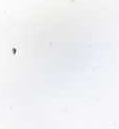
{"staining": {"intensity": "moderate", "quantity": ">75%", "location": "cytoplasmic/membranous"}, "tissue": "nasopharynx", "cell_type": "Respiratory epithelial cells", "image_type": "normal", "snomed": [{"axis": "morphology", "description": "Normal tissue, NOS"}, {"axis": "morphology", "description": "Inflammation, NOS"}, {"axis": "morphology", "description": "Malignant melanoma, Metastatic site"}, {"axis": "topography", "description": "Nasopharynx"}], "caption": "IHC (DAB) staining of benign nasopharynx demonstrates moderate cytoplasmic/membranous protein expression in about >75% of respiratory epithelial cells. Nuclei are stained in blue.", "gene": "ANO6", "patient": {"sex": "male", "age": 70}}